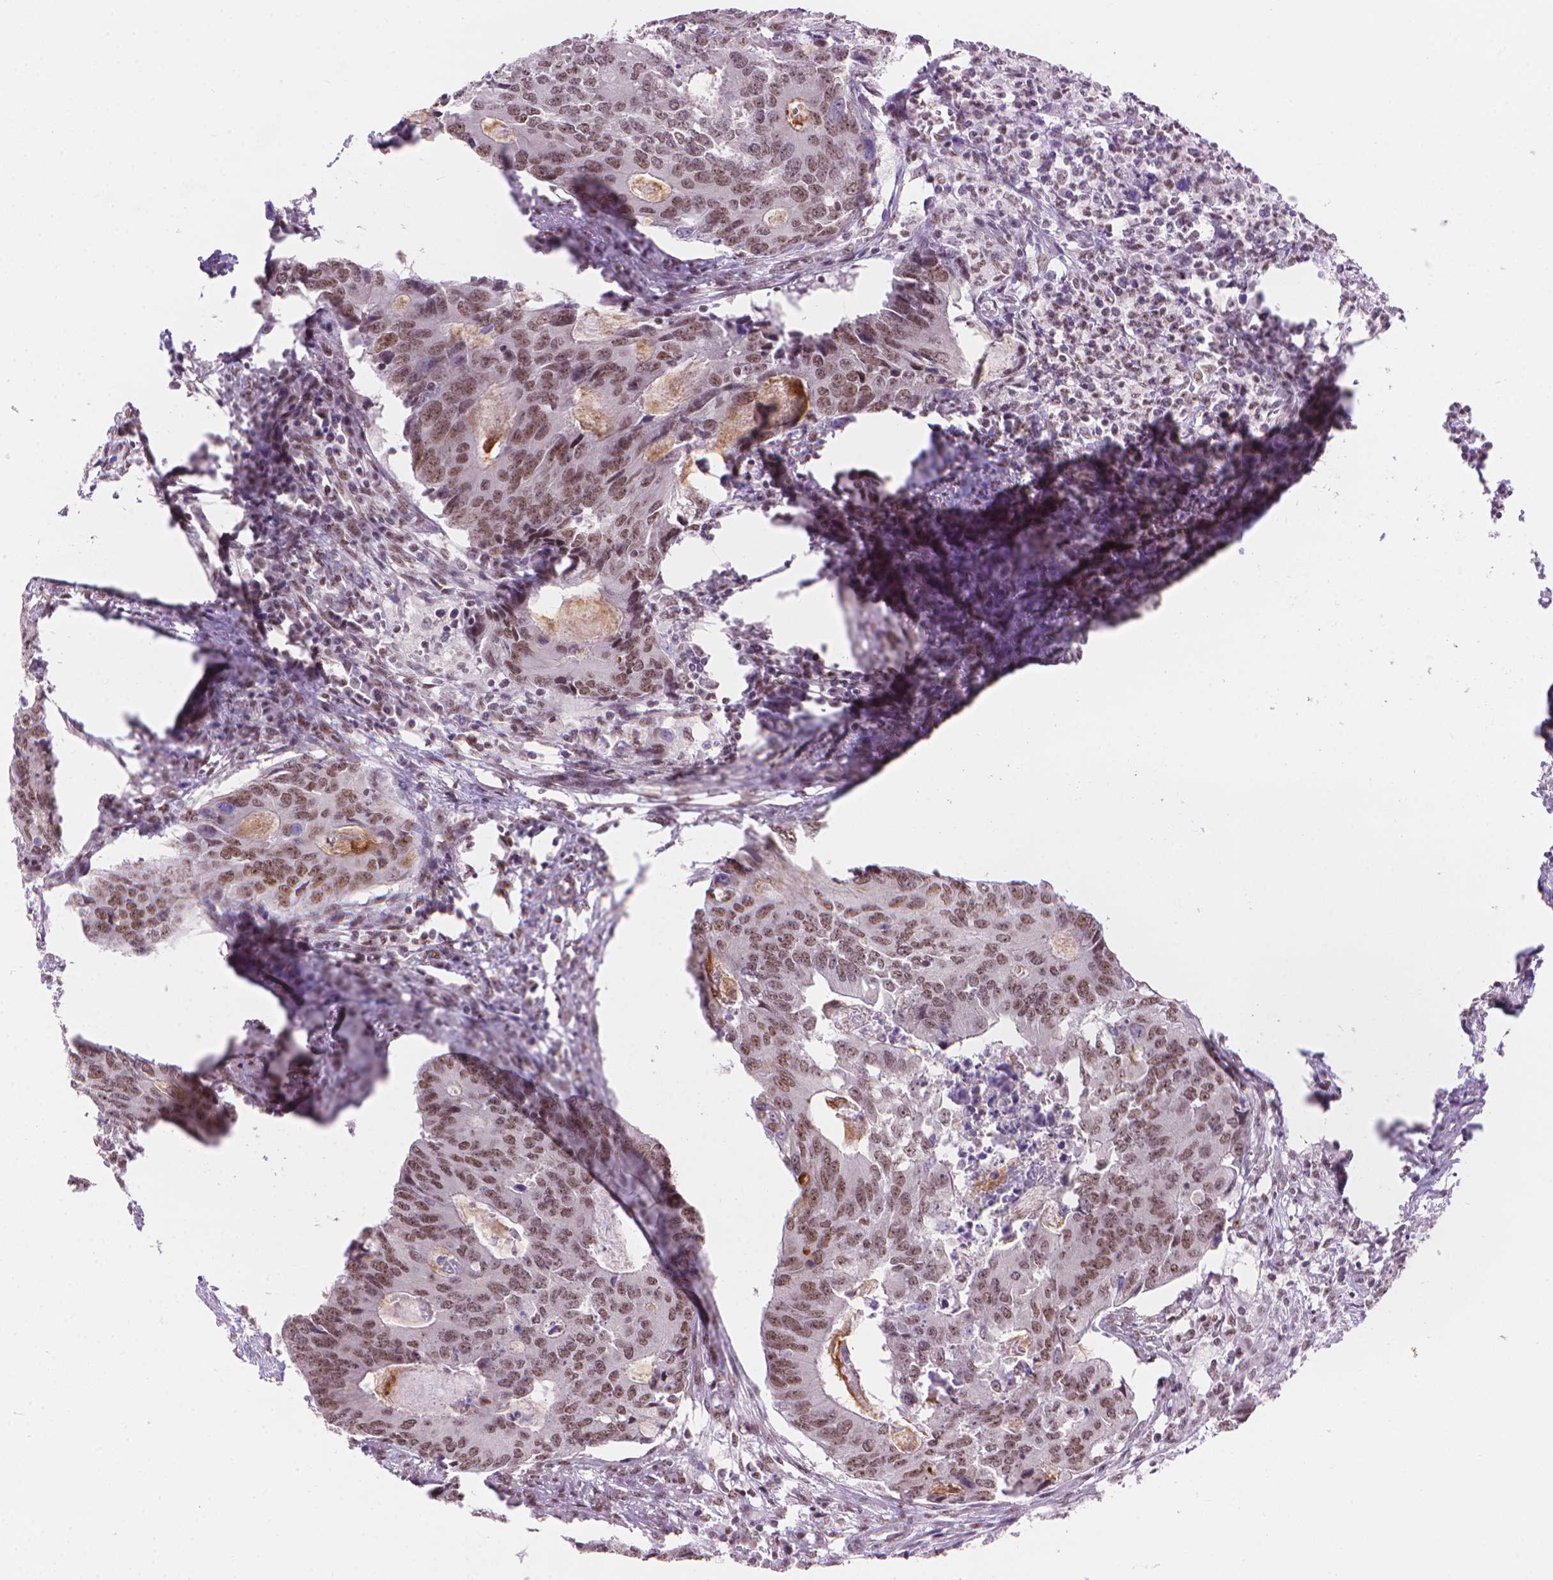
{"staining": {"intensity": "moderate", "quantity": ">75%", "location": "nuclear"}, "tissue": "colorectal cancer", "cell_type": "Tumor cells", "image_type": "cancer", "snomed": [{"axis": "morphology", "description": "Adenocarcinoma, NOS"}, {"axis": "topography", "description": "Colon"}], "caption": "Human adenocarcinoma (colorectal) stained with a brown dye exhibits moderate nuclear positive staining in approximately >75% of tumor cells.", "gene": "UBN1", "patient": {"sex": "male", "age": 67}}